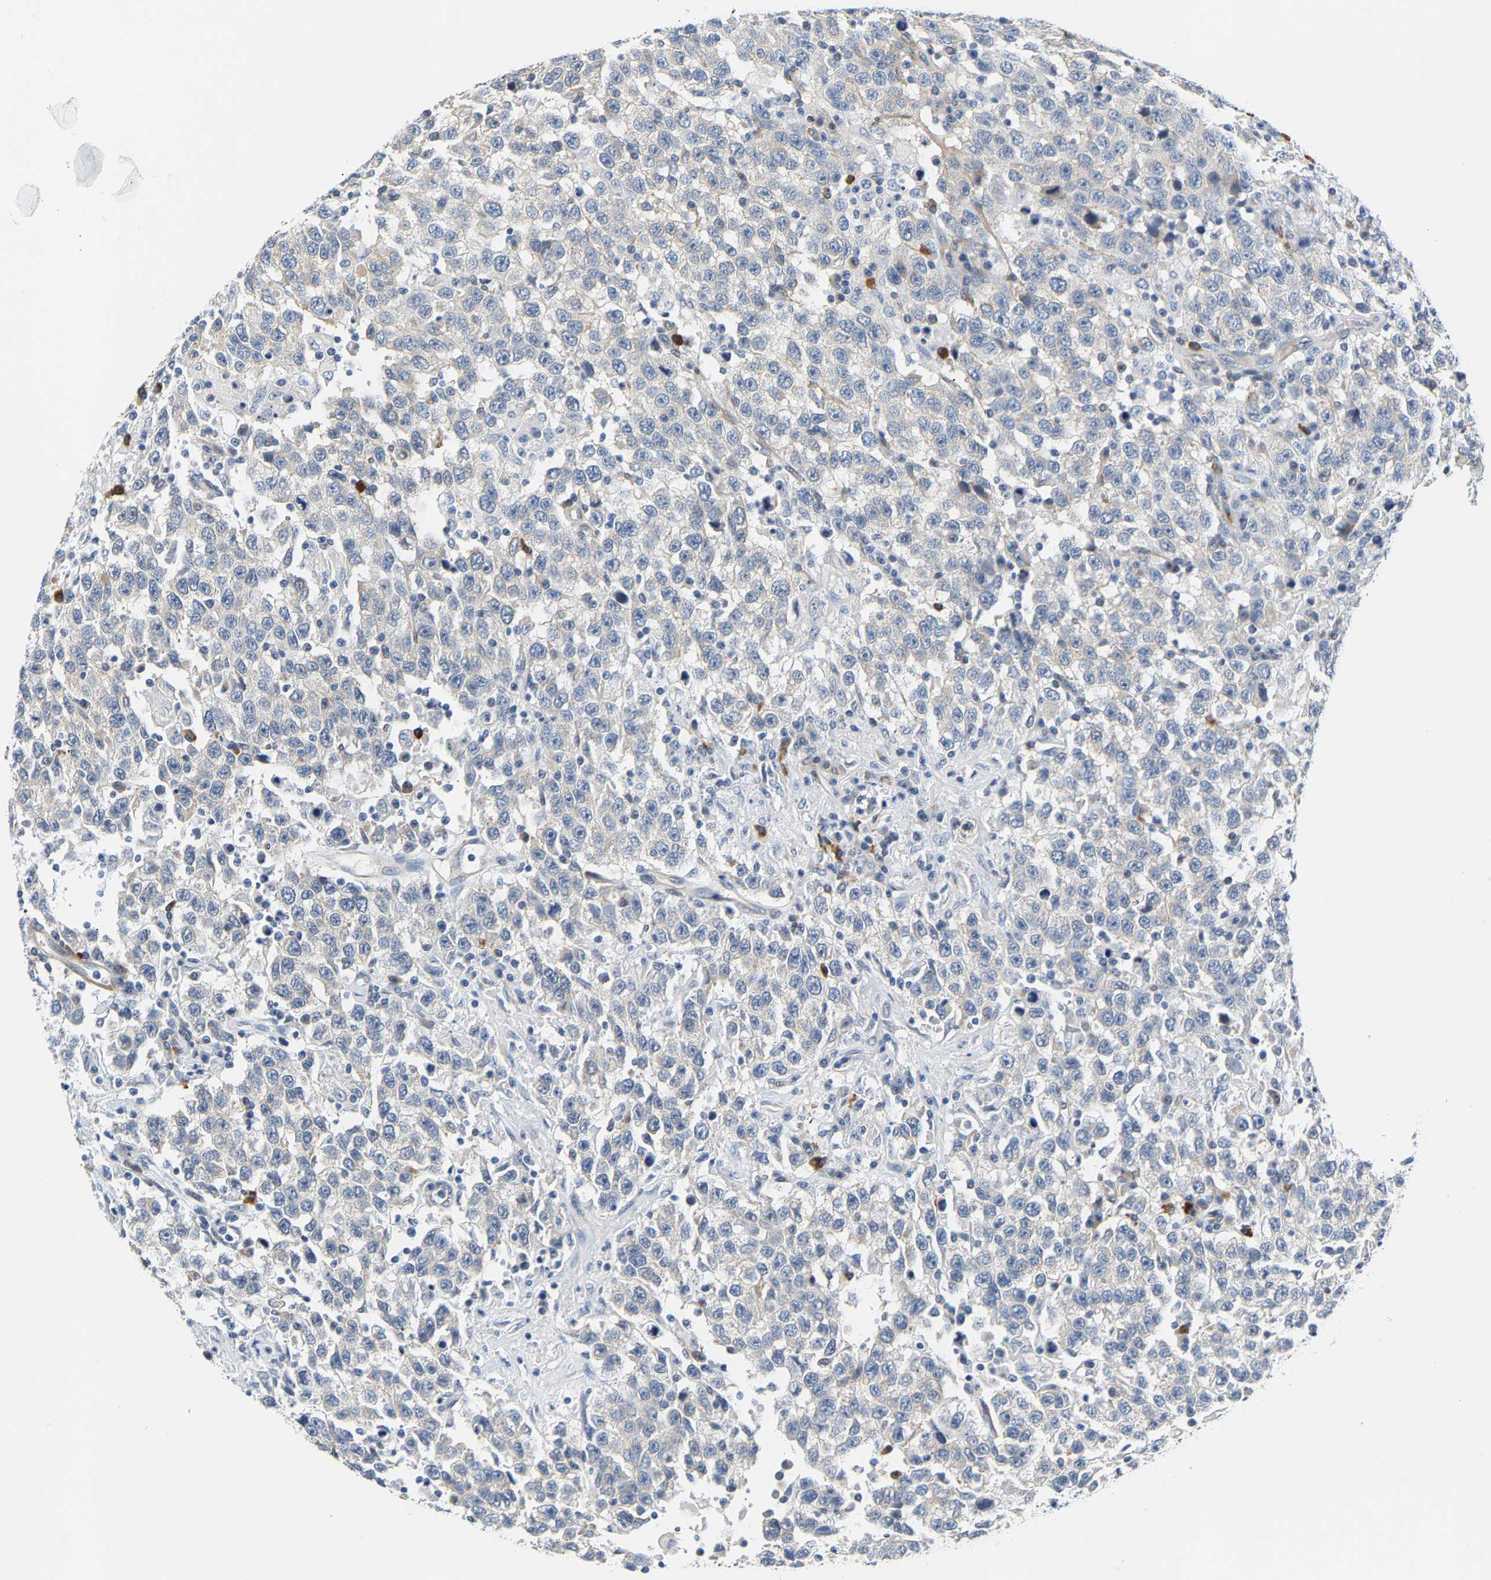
{"staining": {"intensity": "negative", "quantity": "none", "location": "none"}, "tissue": "testis cancer", "cell_type": "Tumor cells", "image_type": "cancer", "snomed": [{"axis": "morphology", "description": "Seminoma, NOS"}, {"axis": "topography", "description": "Testis"}], "caption": "There is no significant positivity in tumor cells of testis cancer. (DAB (3,3'-diaminobenzidine) immunohistochemistry visualized using brightfield microscopy, high magnification).", "gene": "PAWR", "patient": {"sex": "male", "age": 41}}